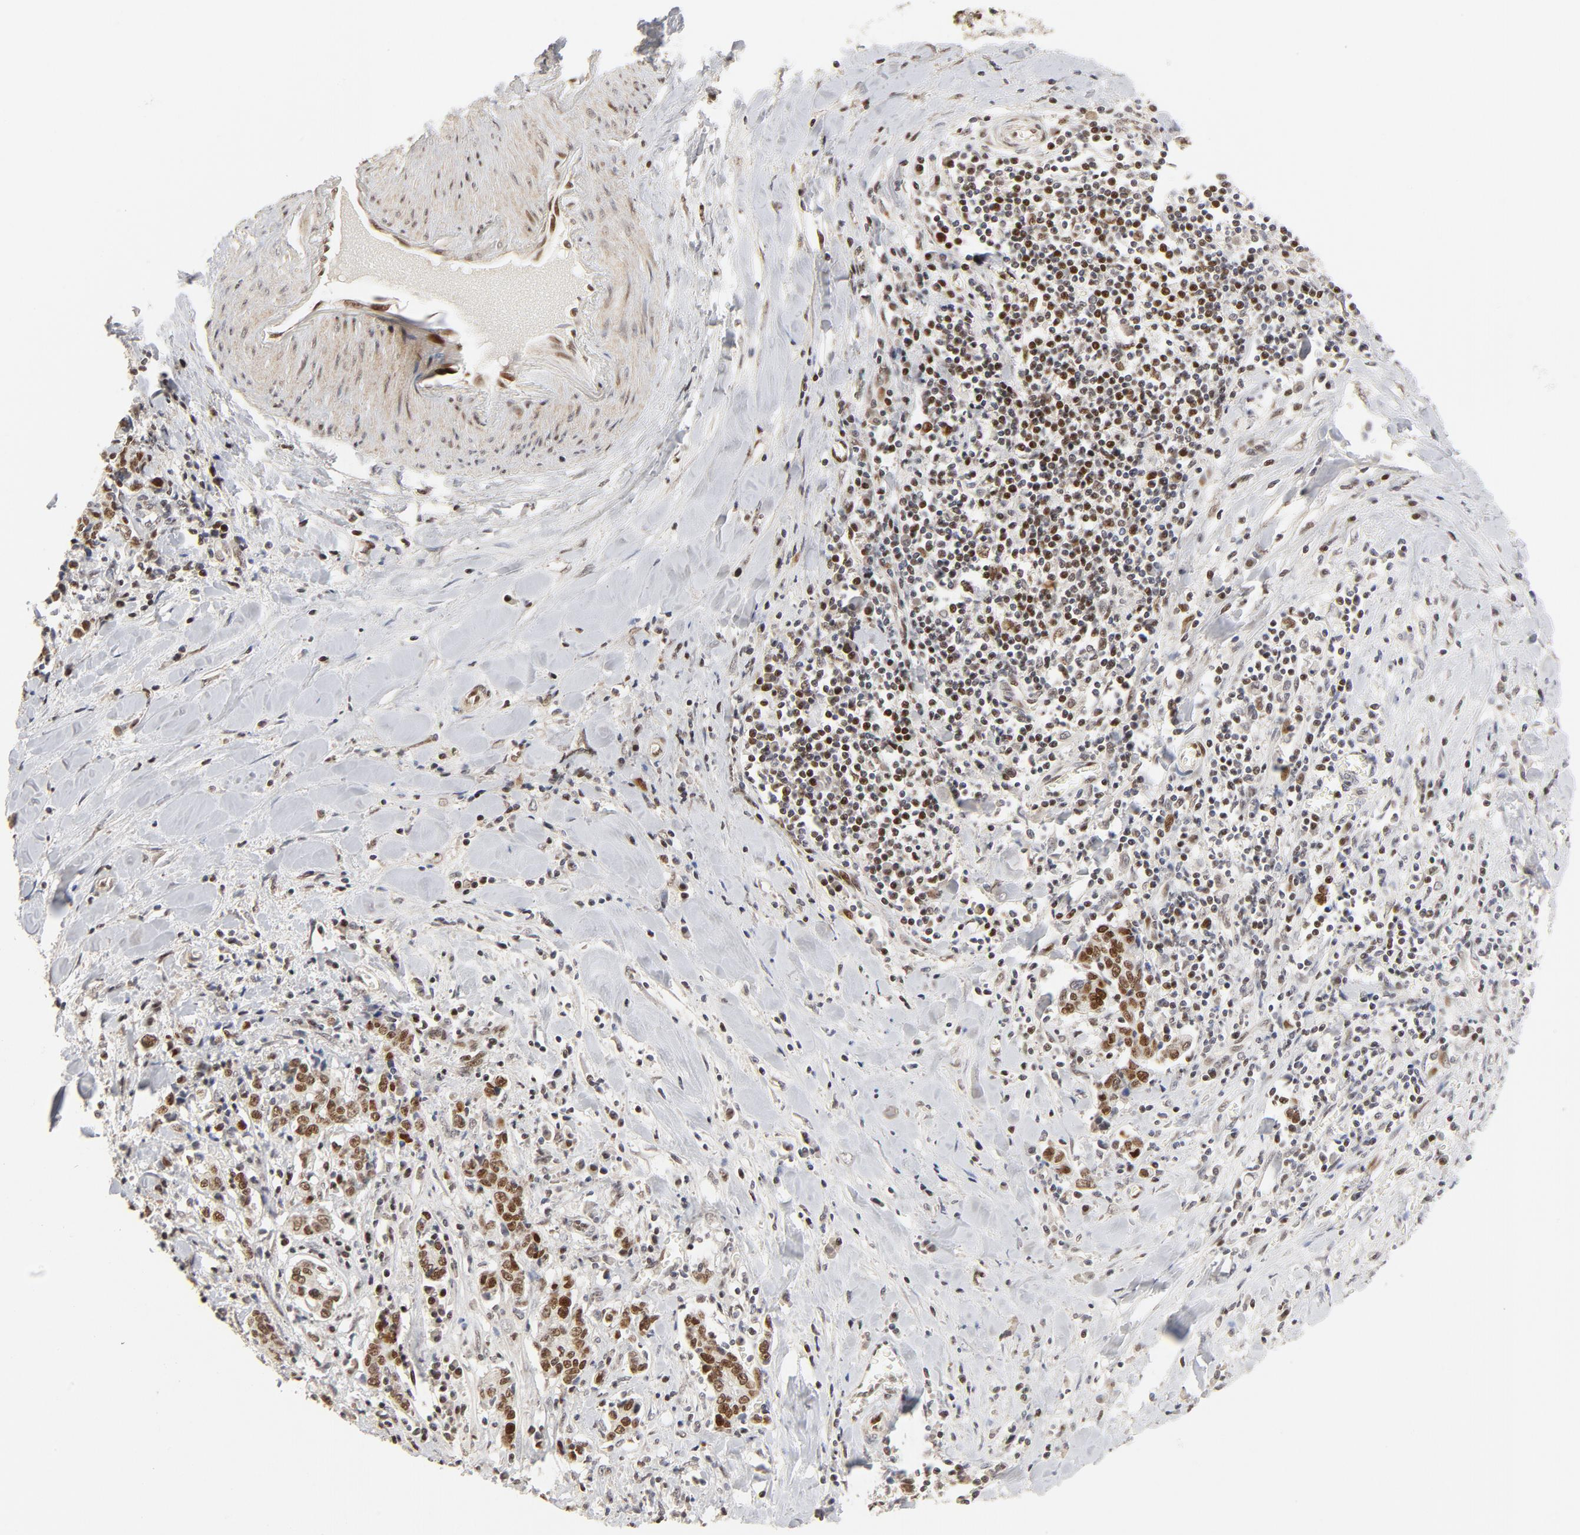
{"staining": {"intensity": "moderate", "quantity": ">75%", "location": "nuclear"}, "tissue": "liver cancer", "cell_type": "Tumor cells", "image_type": "cancer", "snomed": [{"axis": "morphology", "description": "Cholangiocarcinoma"}, {"axis": "topography", "description": "Liver"}], "caption": "Tumor cells show medium levels of moderate nuclear positivity in approximately >75% of cells in human cholangiocarcinoma (liver).", "gene": "GTF2I", "patient": {"sex": "male", "age": 57}}